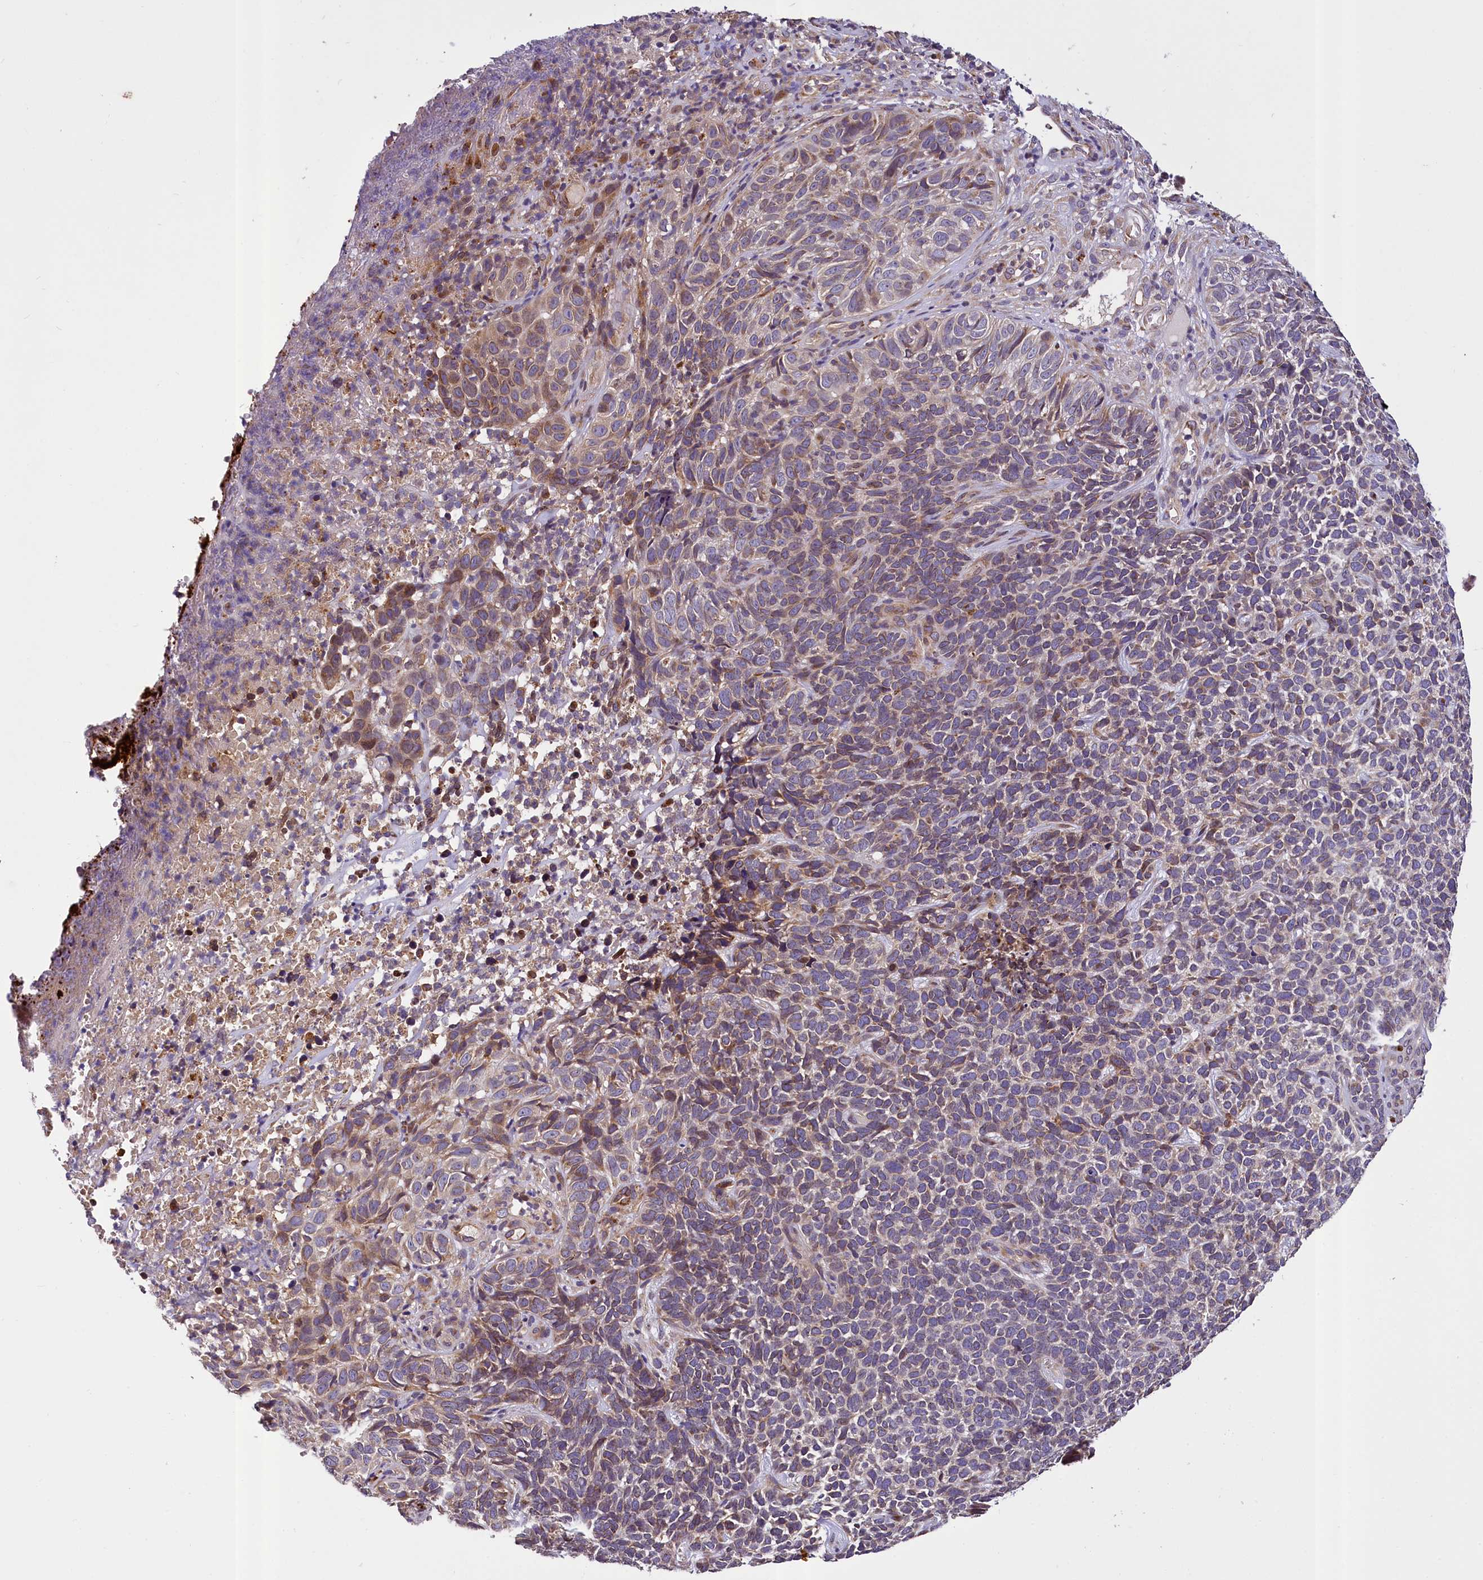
{"staining": {"intensity": "moderate", "quantity": "<25%", "location": "cytoplasmic/membranous"}, "tissue": "skin cancer", "cell_type": "Tumor cells", "image_type": "cancer", "snomed": [{"axis": "morphology", "description": "Basal cell carcinoma"}, {"axis": "topography", "description": "Skin"}], "caption": "Skin cancer (basal cell carcinoma) stained with immunohistochemistry demonstrates moderate cytoplasmic/membranous positivity in about <25% of tumor cells.", "gene": "SUPV3L1", "patient": {"sex": "female", "age": 84}}